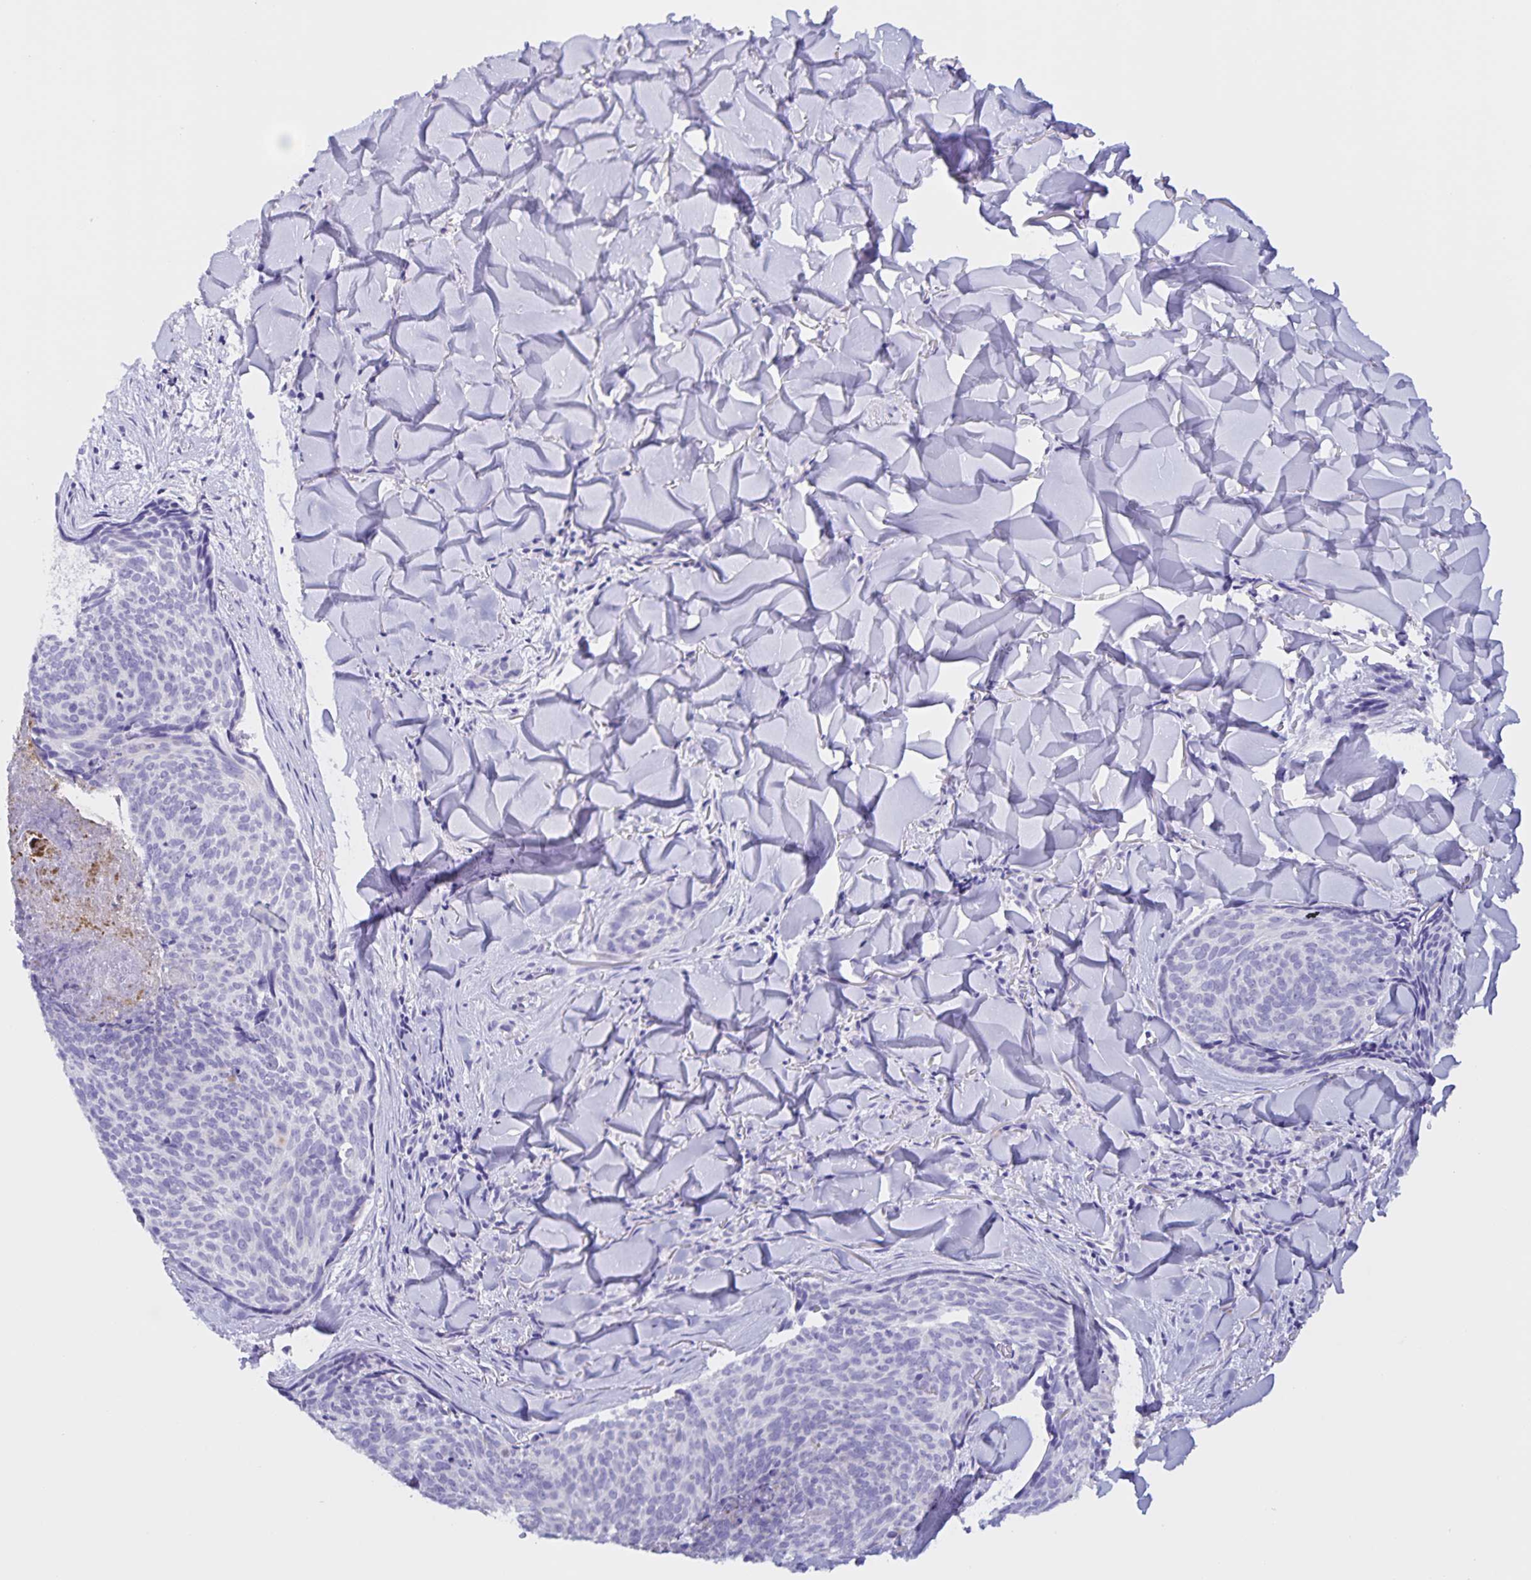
{"staining": {"intensity": "negative", "quantity": "none", "location": "none"}, "tissue": "skin cancer", "cell_type": "Tumor cells", "image_type": "cancer", "snomed": [{"axis": "morphology", "description": "Basal cell carcinoma"}, {"axis": "topography", "description": "Skin"}], "caption": "Photomicrograph shows no significant protein staining in tumor cells of skin cancer.", "gene": "TGIF2LX", "patient": {"sex": "female", "age": 82}}